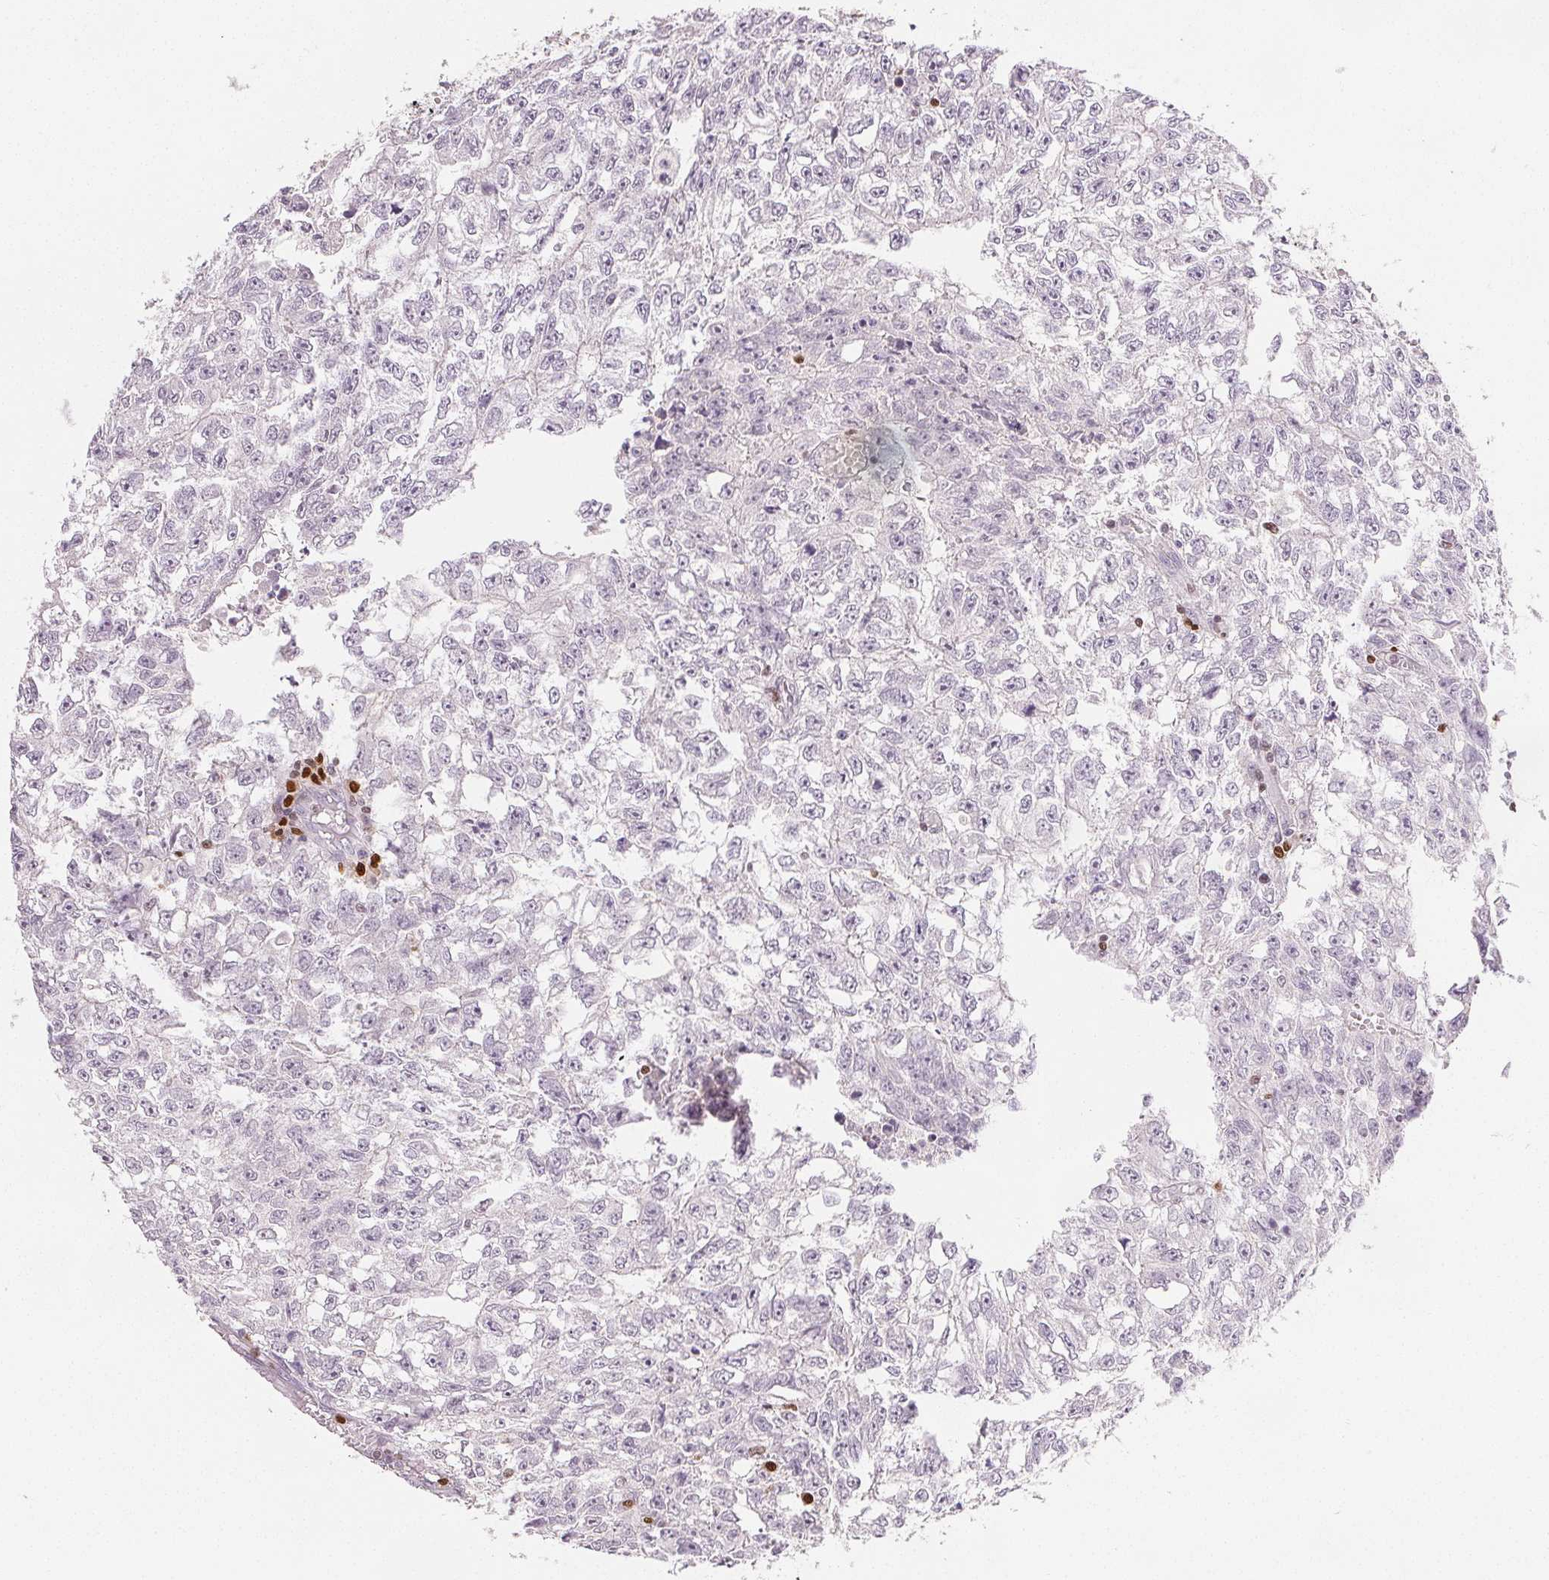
{"staining": {"intensity": "negative", "quantity": "none", "location": "none"}, "tissue": "testis cancer", "cell_type": "Tumor cells", "image_type": "cancer", "snomed": [{"axis": "morphology", "description": "Carcinoma, Embryonal, NOS"}, {"axis": "morphology", "description": "Teratoma, malignant, NOS"}, {"axis": "topography", "description": "Testis"}], "caption": "The immunohistochemistry micrograph has no significant positivity in tumor cells of embryonal carcinoma (testis) tissue. (Brightfield microscopy of DAB IHC at high magnification).", "gene": "RUNX2", "patient": {"sex": "male", "age": 24}}